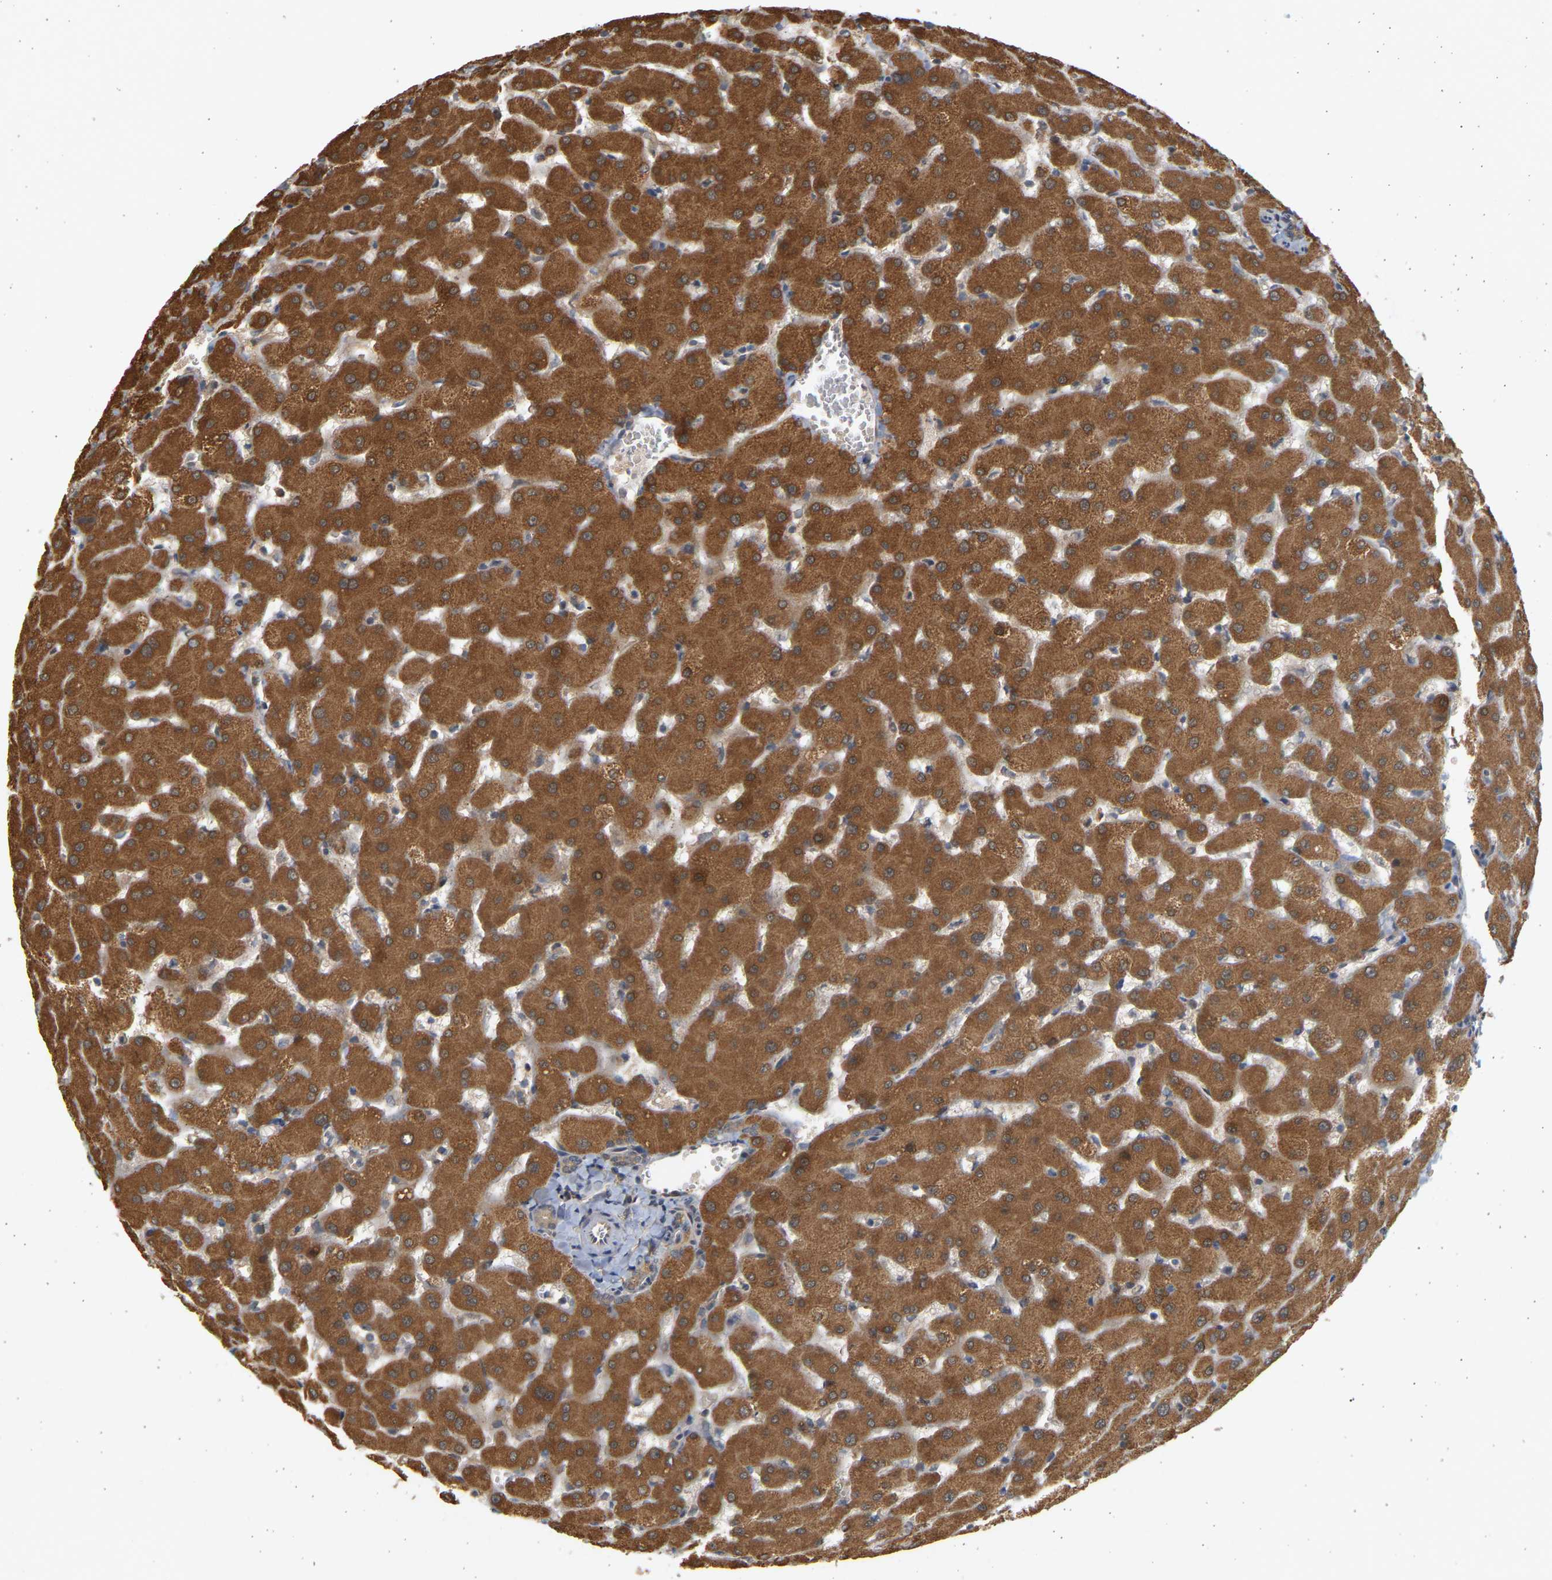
{"staining": {"intensity": "moderate", "quantity": ">75%", "location": "cytoplasmic/membranous"}, "tissue": "liver", "cell_type": "Cholangiocytes", "image_type": "normal", "snomed": [{"axis": "morphology", "description": "Normal tissue, NOS"}, {"axis": "topography", "description": "Liver"}], "caption": "About >75% of cholangiocytes in normal human liver reveal moderate cytoplasmic/membranous protein staining as visualized by brown immunohistochemical staining.", "gene": "B4GALT6", "patient": {"sex": "female", "age": 63}}